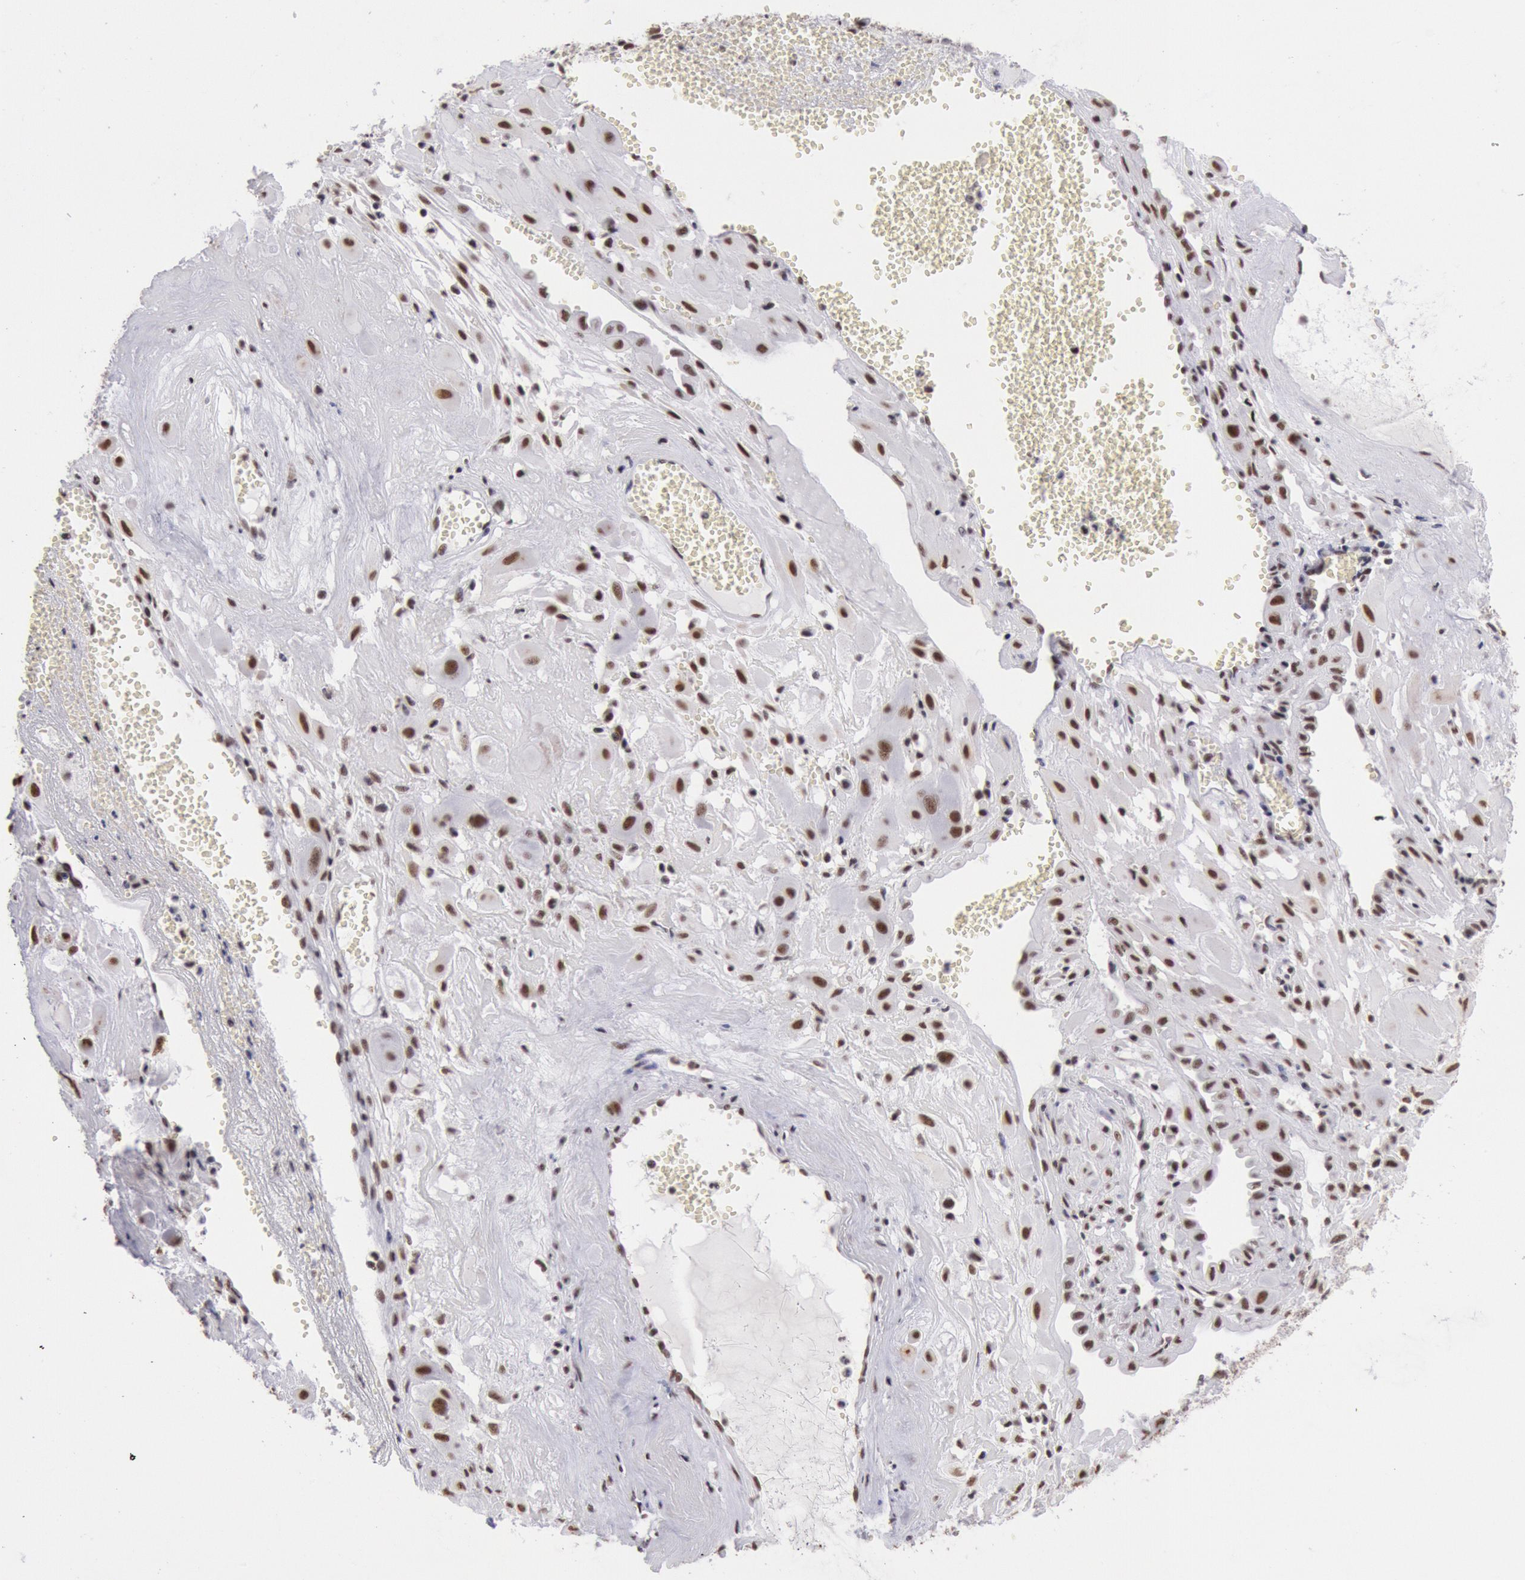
{"staining": {"intensity": "moderate", "quantity": ">75%", "location": "nuclear"}, "tissue": "cervical cancer", "cell_type": "Tumor cells", "image_type": "cancer", "snomed": [{"axis": "morphology", "description": "Squamous cell carcinoma, NOS"}, {"axis": "topography", "description": "Cervix"}], "caption": "Protein expression analysis of squamous cell carcinoma (cervical) reveals moderate nuclear expression in about >75% of tumor cells. (DAB (3,3'-diaminobenzidine) IHC, brown staining for protein, blue staining for nuclei).", "gene": "SNRPD3", "patient": {"sex": "female", "age": 34}}